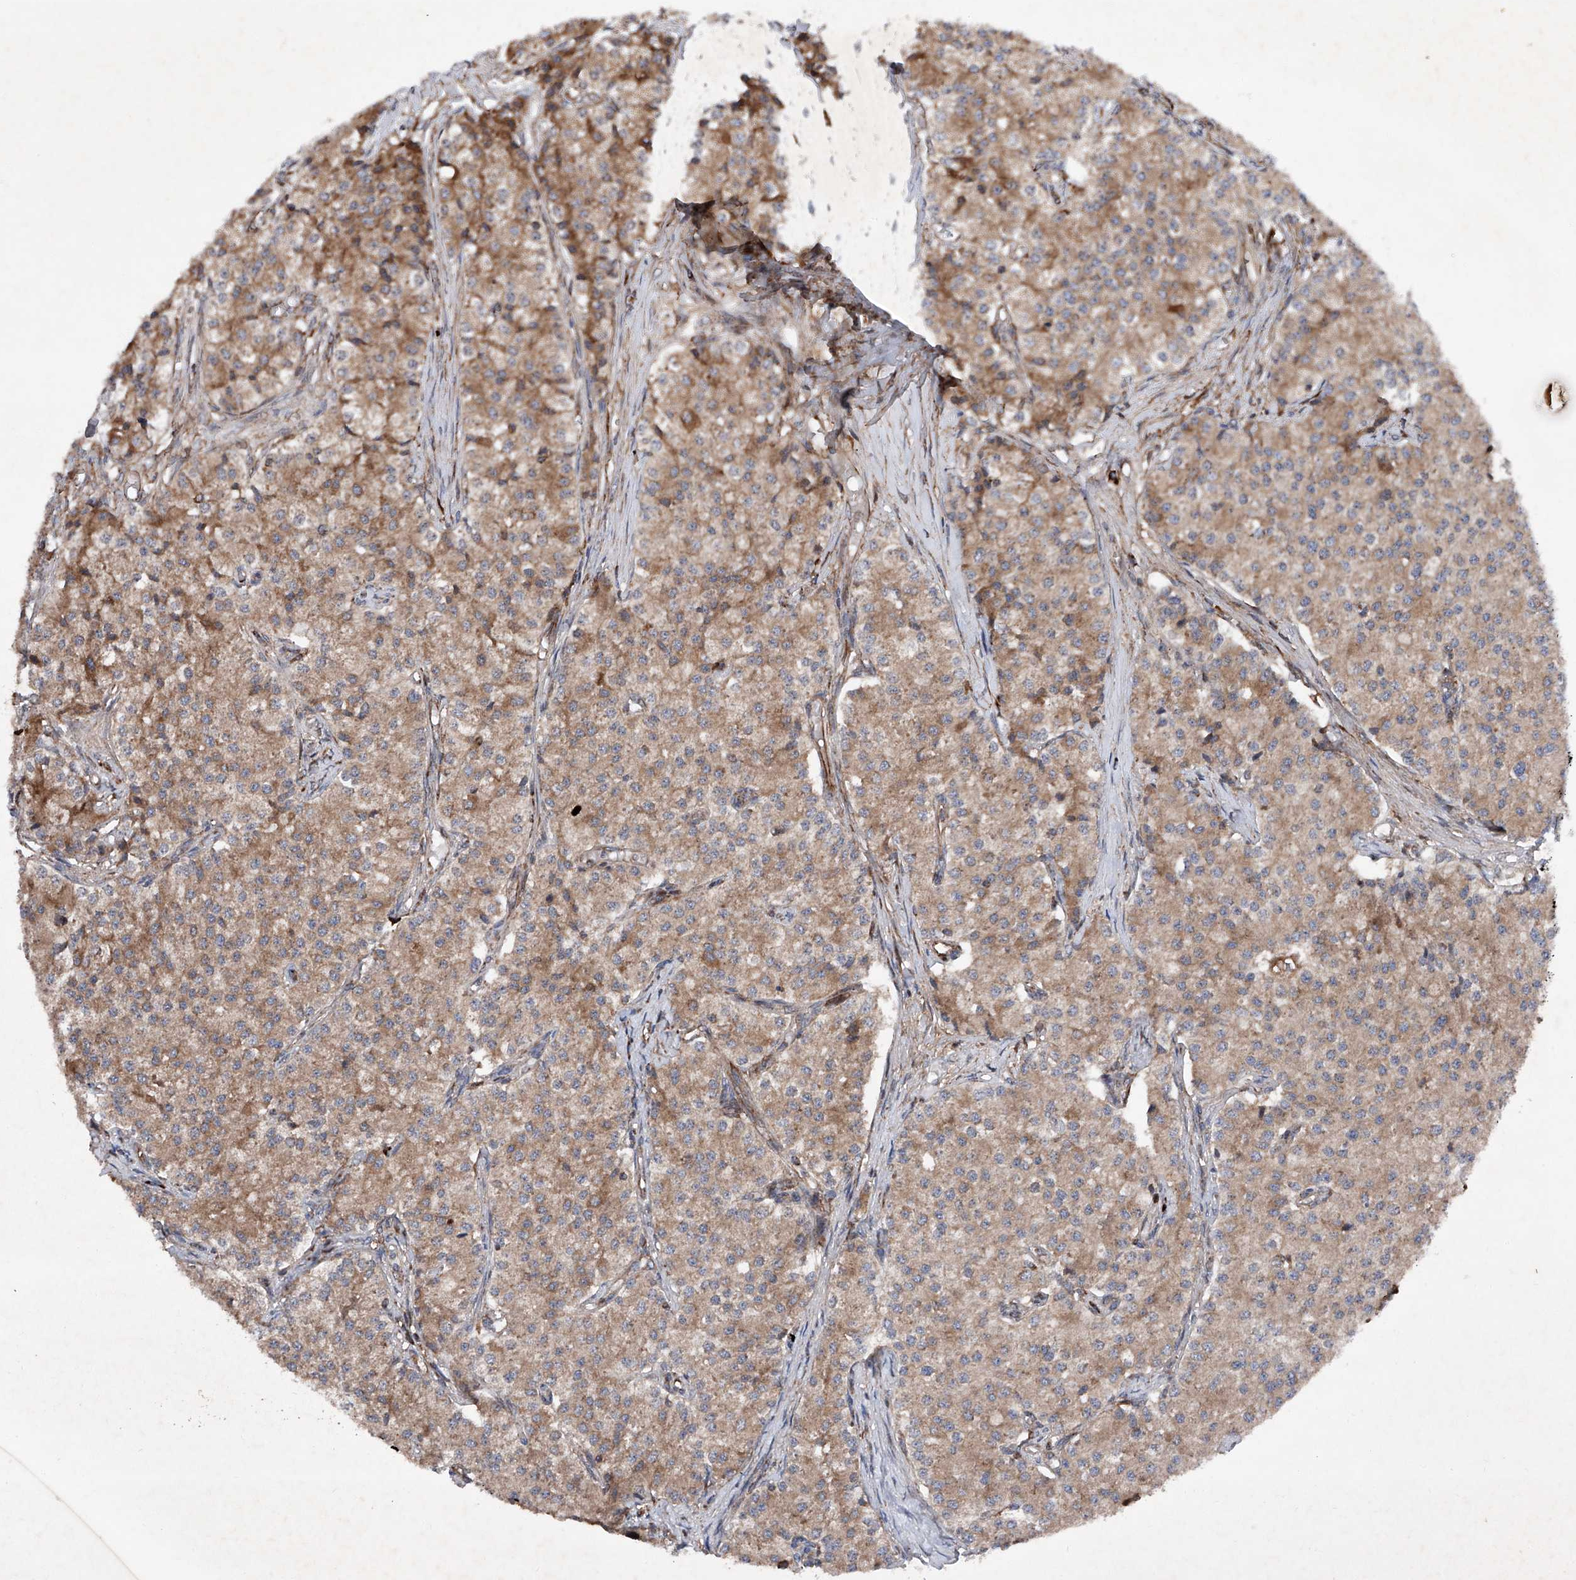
{"staining": {"intensity": "moderate", "quantity": ">75%", "location": "cytoplasmic/membranous"}, "tissue": "carcinoid", "cell_type": "Tumor cells", "image_type": "cancer", "snomed": [{"axis": "morphology", "description": "Carcinoid, malignant, NOS"}, {"axis": "topography", "description": "Colon"}], "caption": "The immunohistochemical stain highlights moderate cytoplasmic/membranous staining in tumor cells of carcinoid tissue.", "gene": "DAD1", "patient": {"sex": "female", "age": 52}}